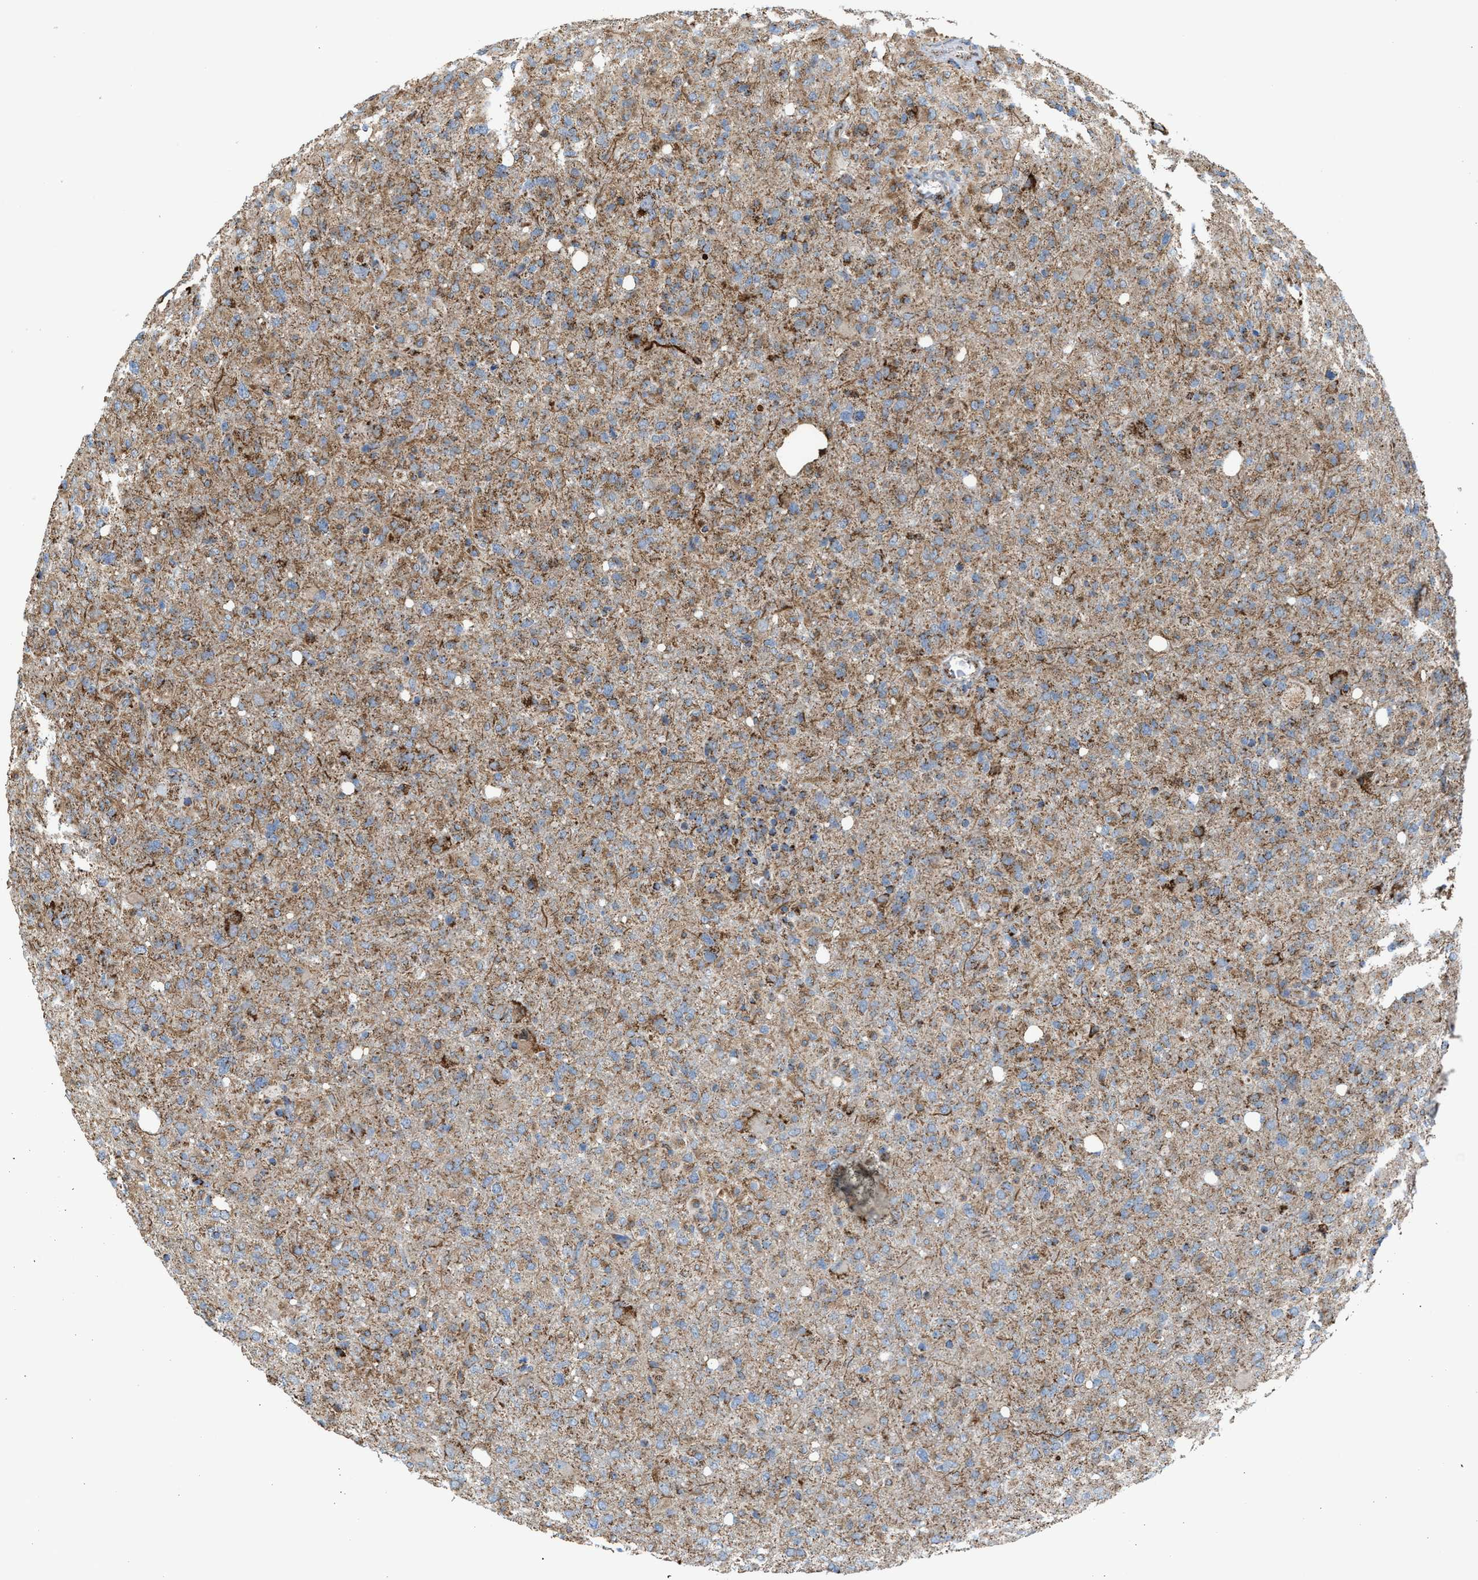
{"staining": {"intensity": "moderate", "quantity": ">75%", "location": "cytoplasmic/membranous"}, "tissue": "glioma", "cell_type": "Tumor cells", "image_type": "cancer", "snomed": [{"axis": "morphology", "description": "Glioma, malignant, High grade"}, {"axis": "topography", "description": "Brain"}], "caption": "The image exhibits staining of glioma, revealing moderate cytoplasmic/membranous protein staining (brown color) within tumor cells. (IHC, brightfield microscopy, high magnification).", "gene": "PMPCA", "patient": {"sex": "female", "age": 57}}